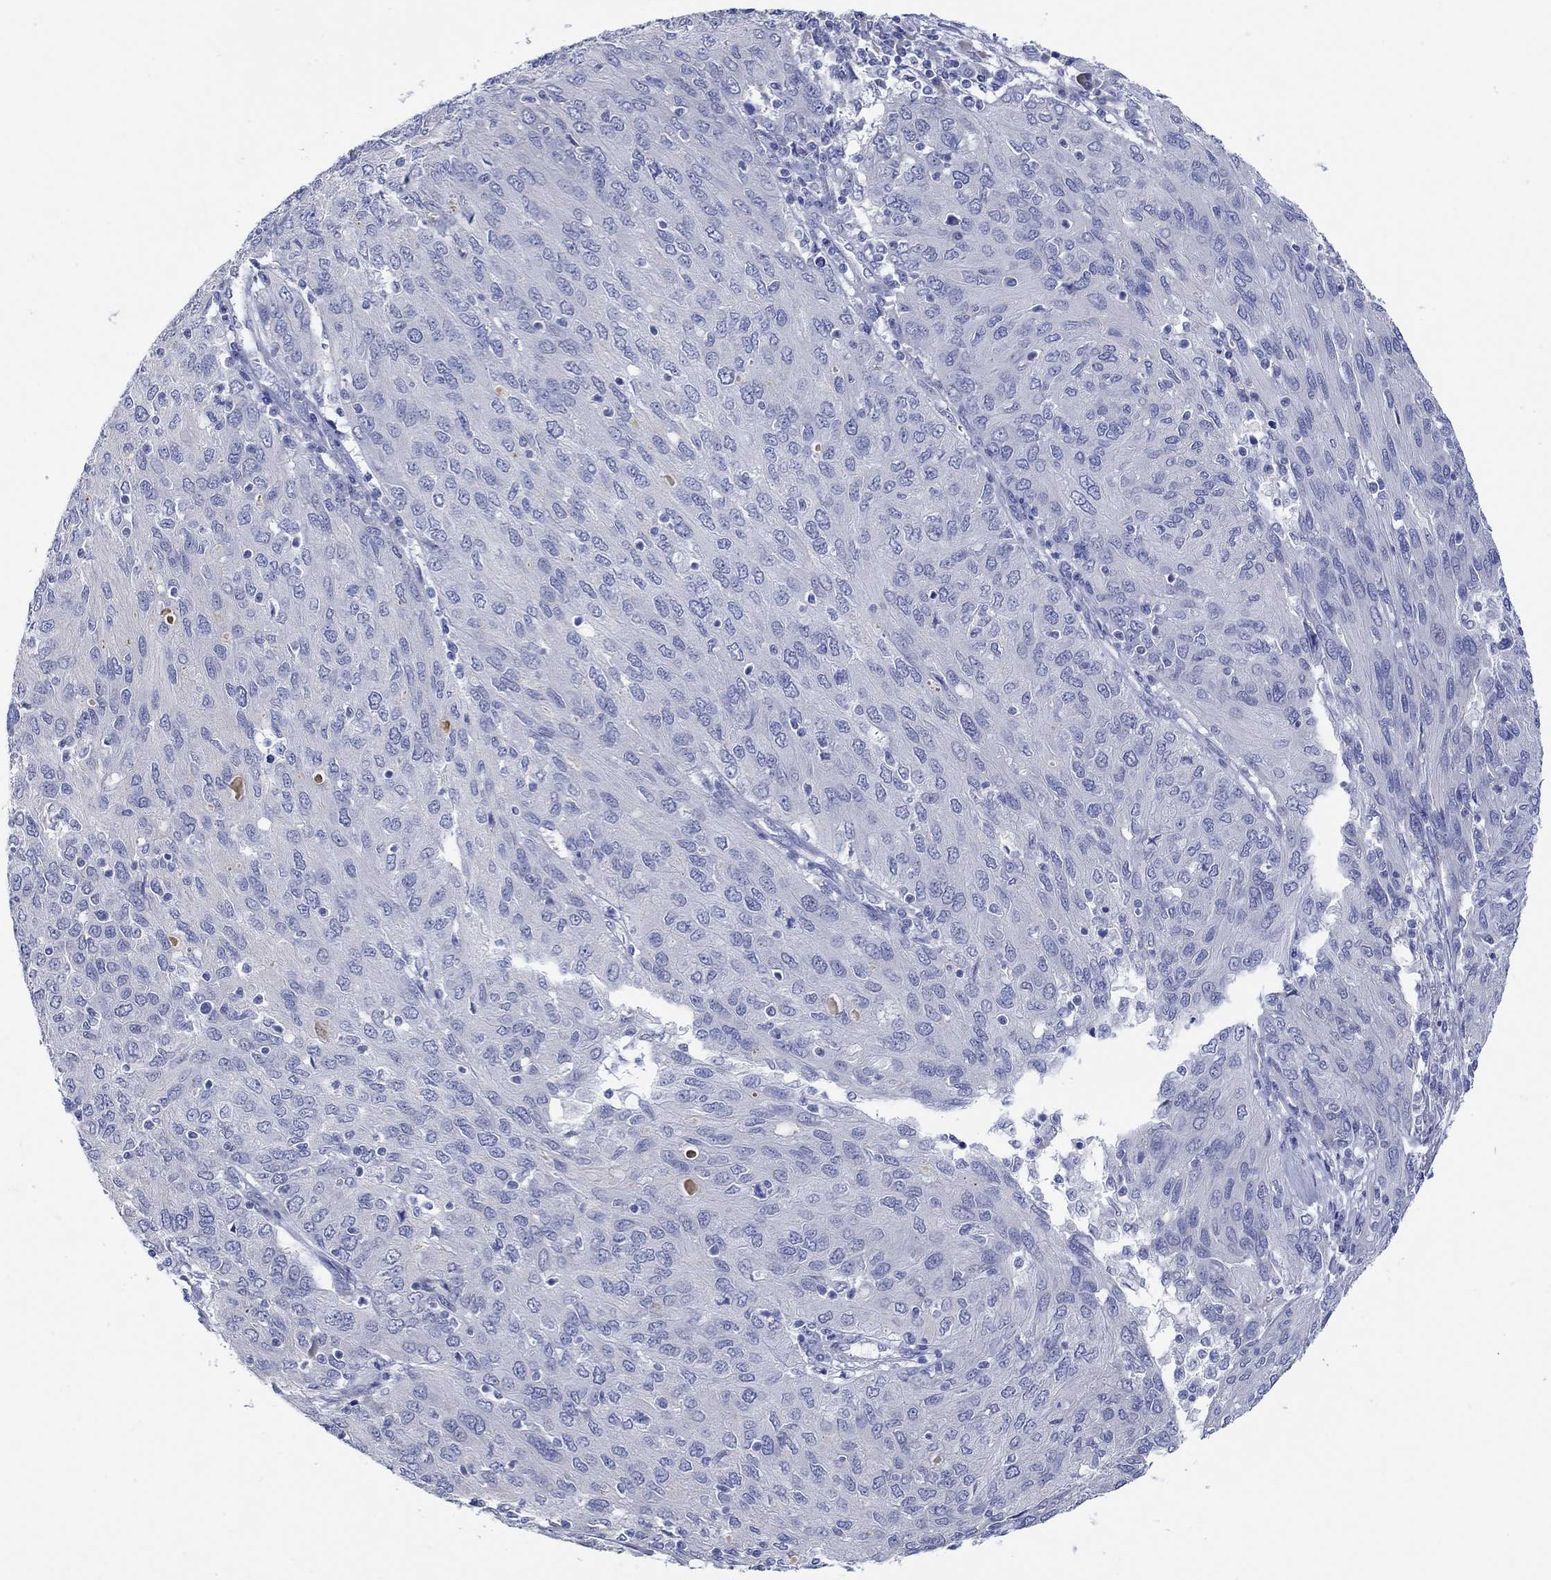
{"staining": {"intensity": "negative", "quantity": "none", "location": "none"}, "tissue": "ovarian cancer", "cell_type": "Tumor cells", "image_type": "cancer", "snomed": [{"axis": "morphology", "description": "Carcinoma, endometroid"}, {"axis": "topography", "description": "Ovary"}], "caption": "There is no significant expression in tumor cells of ovarian cancer. (Stains: DAB (3,3'-diaminobenzidine) immunohistochemistry with hematoxylin counter stain, Microscopy: brightfield microscopy at high magnification).", "gene": "KRT222", "patient": {"sex": "female", "age": 50}}